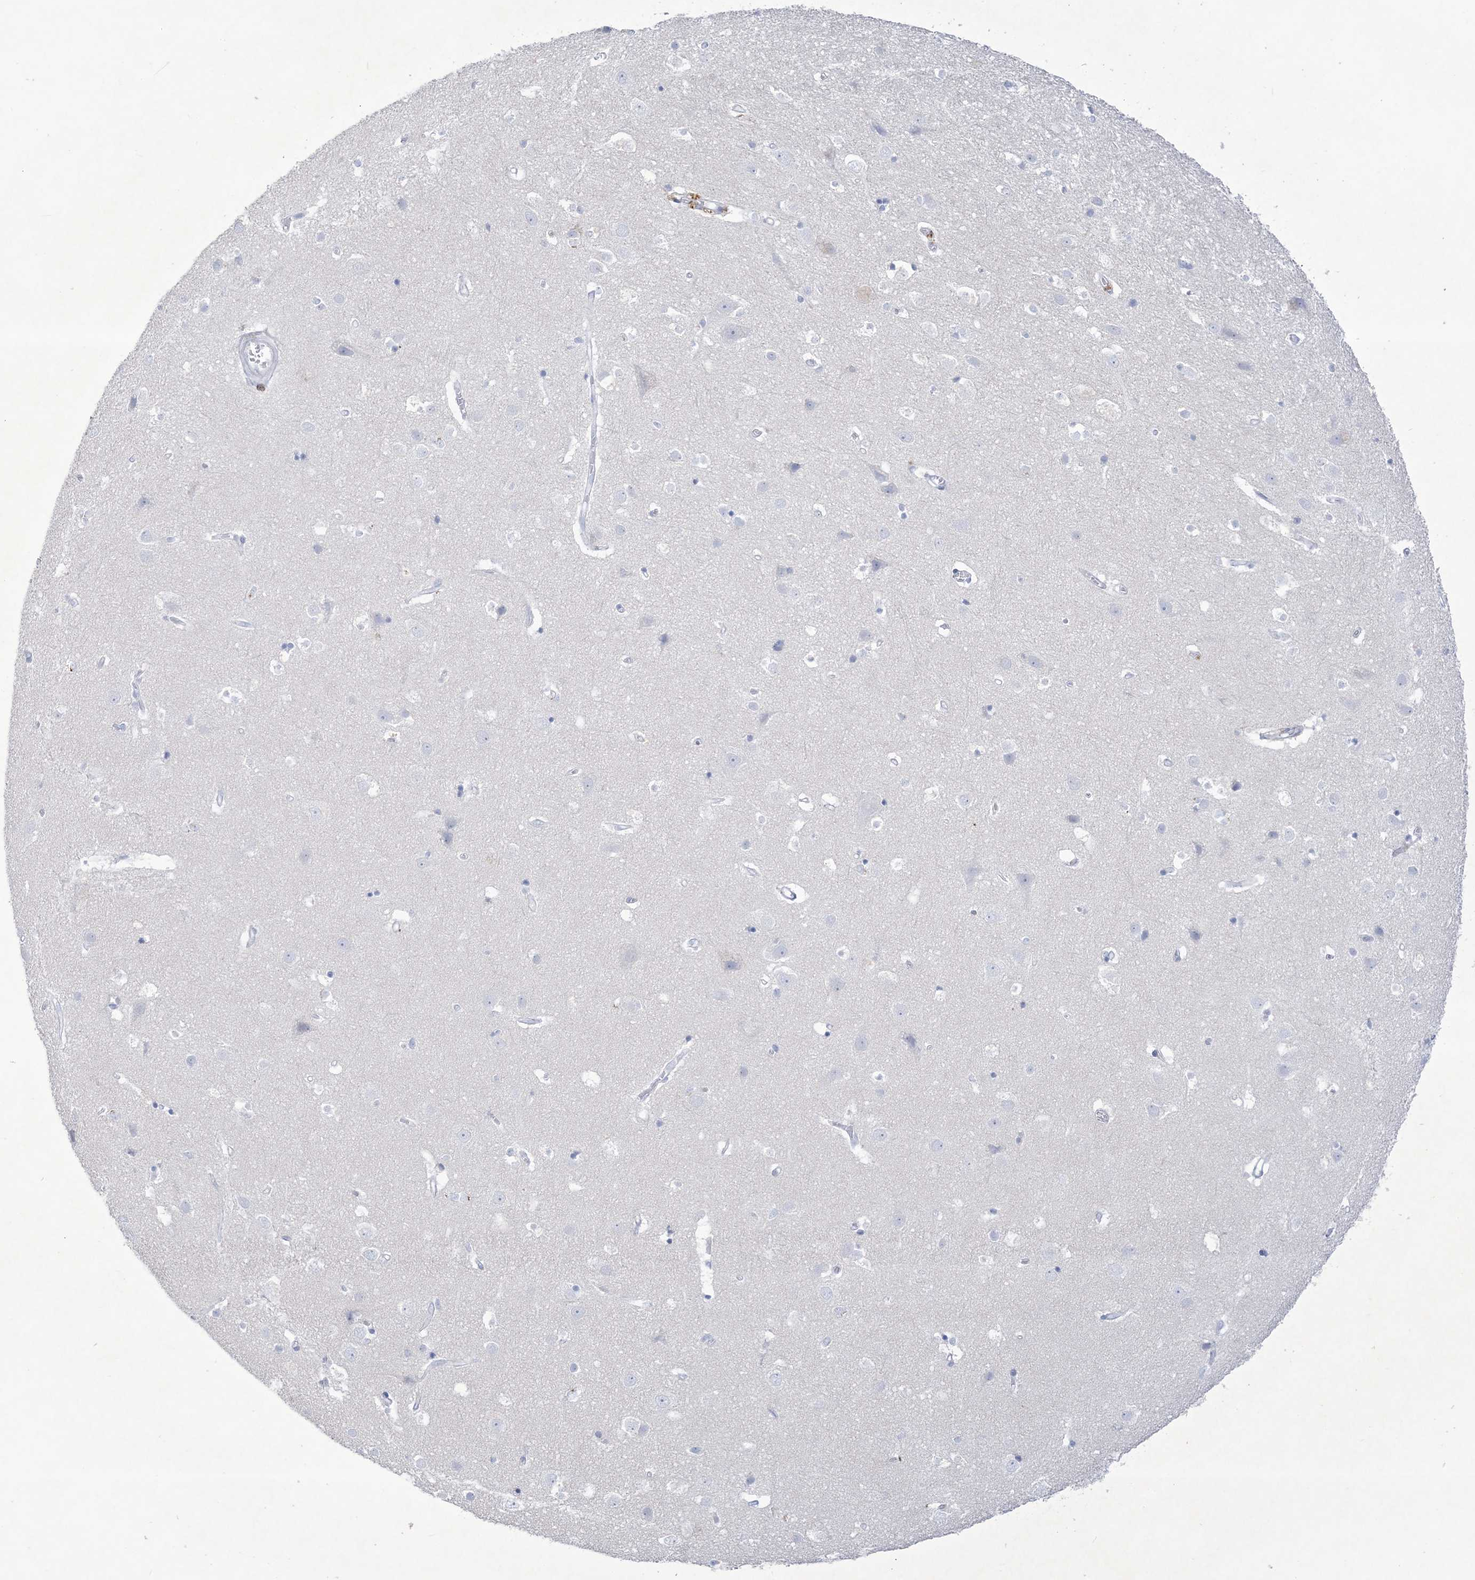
{"staining": {"intensity": "negative", "quantity": "none", "location": "none"}, "tissue": "cerebral cortex", "cell_type": "Endothelial cells", "image_type": "normal", "snomed": [{"axis": "morphology", "description": "Normal tissue, NOS"}, {"axis": "topography", "description": "Cerebral cortex"}], "caption": "DAB immunohistochemical staining of benign human cerebral cortex exhibits no significant positivity in endothelial cells.", "gene": "B3GNT7", "patient": {"sex": "male", "age": 54}}